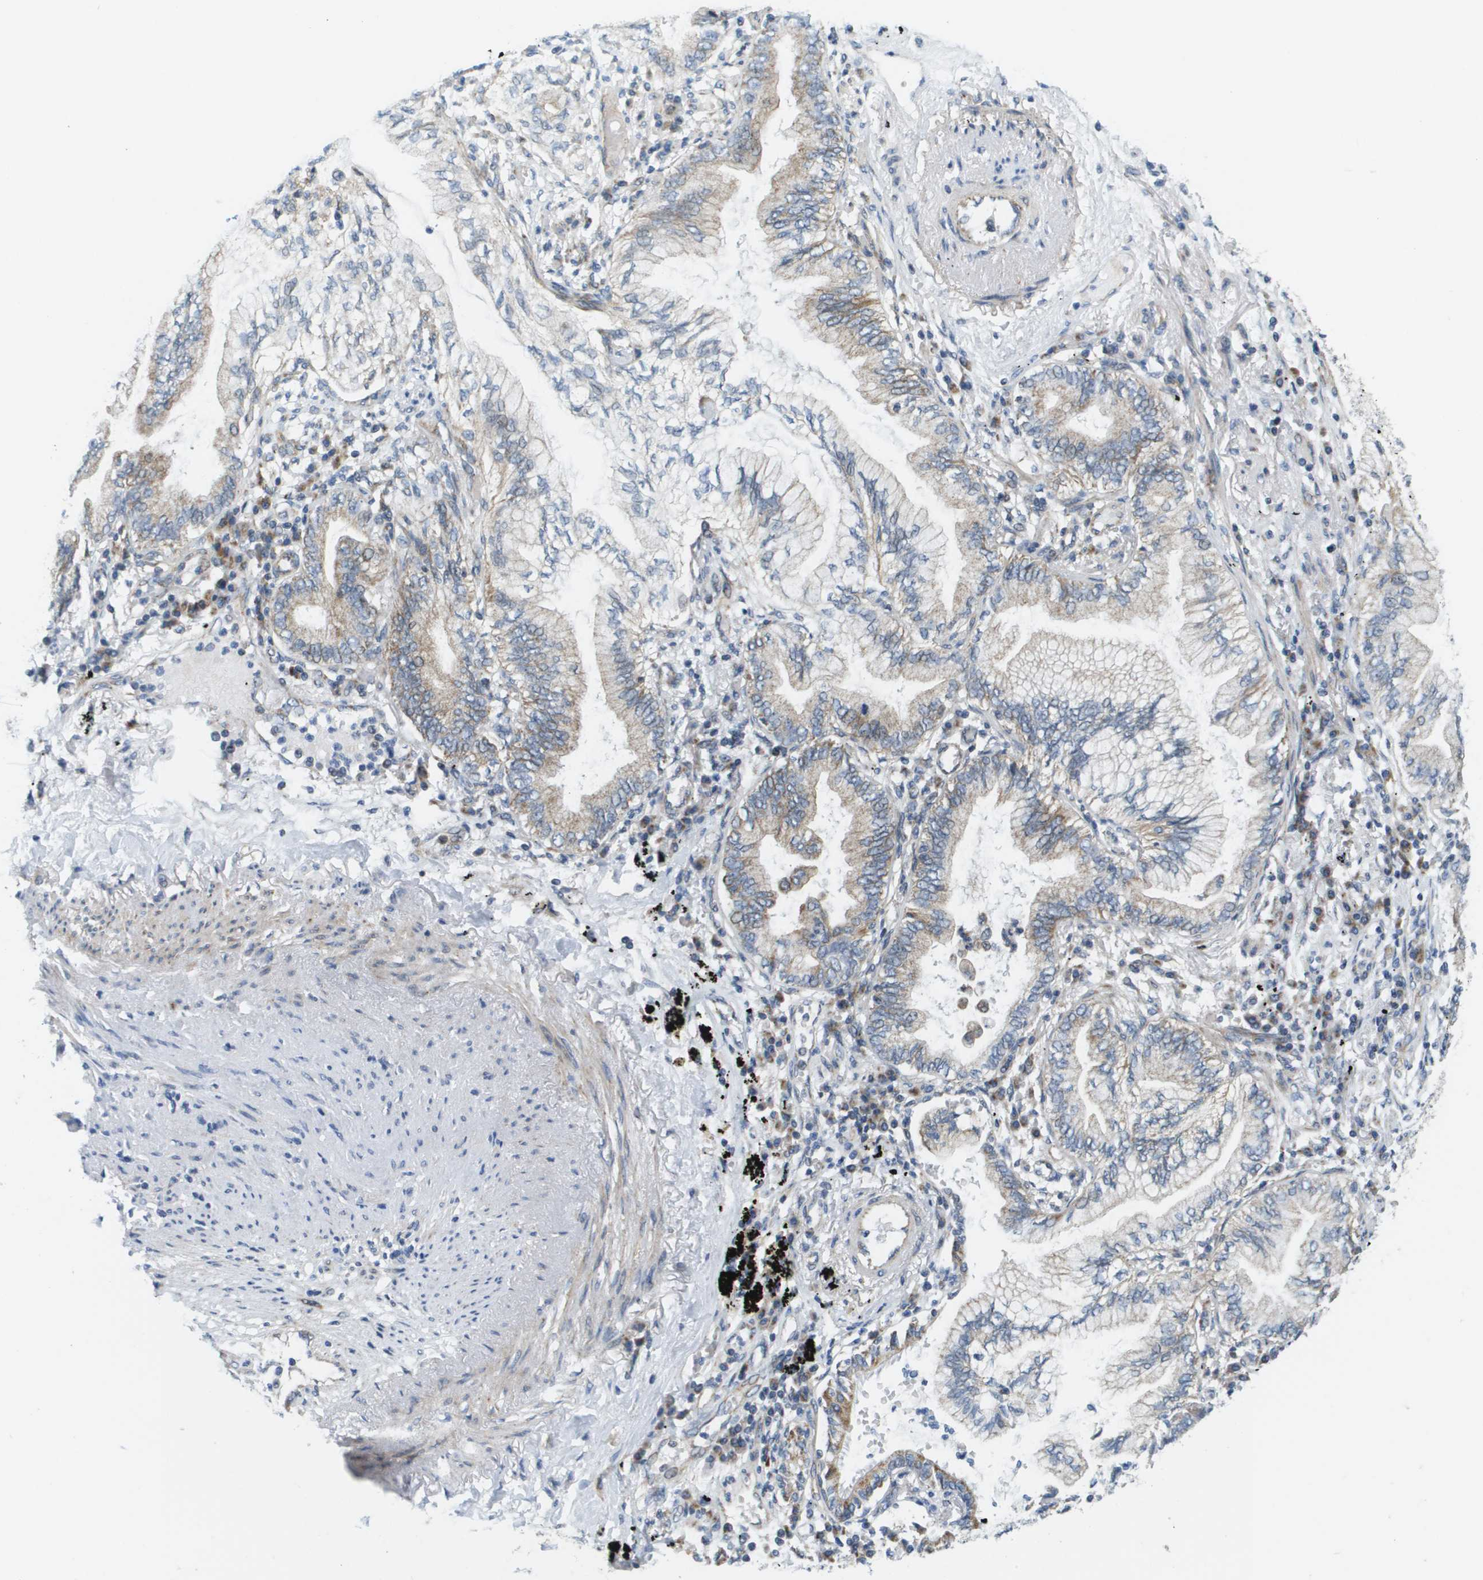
{"staining": {"intensity": "weak", "quantity": "<25%", "location": "cytoplasmic/membranous"}, "tissue": "lung cancer", "cell_type": "Tumor cells", "image_type": "cancer", "snomed": [{"axis": "morphology", "description": "Normal tissue, NOS"}, {"axis": "morphology", "description": "Adenocarcinoma, NOS"}, {"axis": "topography", "description": "Bronchus"}, {"axis": "topography", "description": "Lung"}], "caption": "High magnification brightfield microscopy of lung cancer (adenocarcinoma) stained with DAB (brown) and counterstained with hematoxylin (blue): tumor cells show no significant expression.", "gene": "KRT23", "patient": {"sex": "female", "age": 70}}